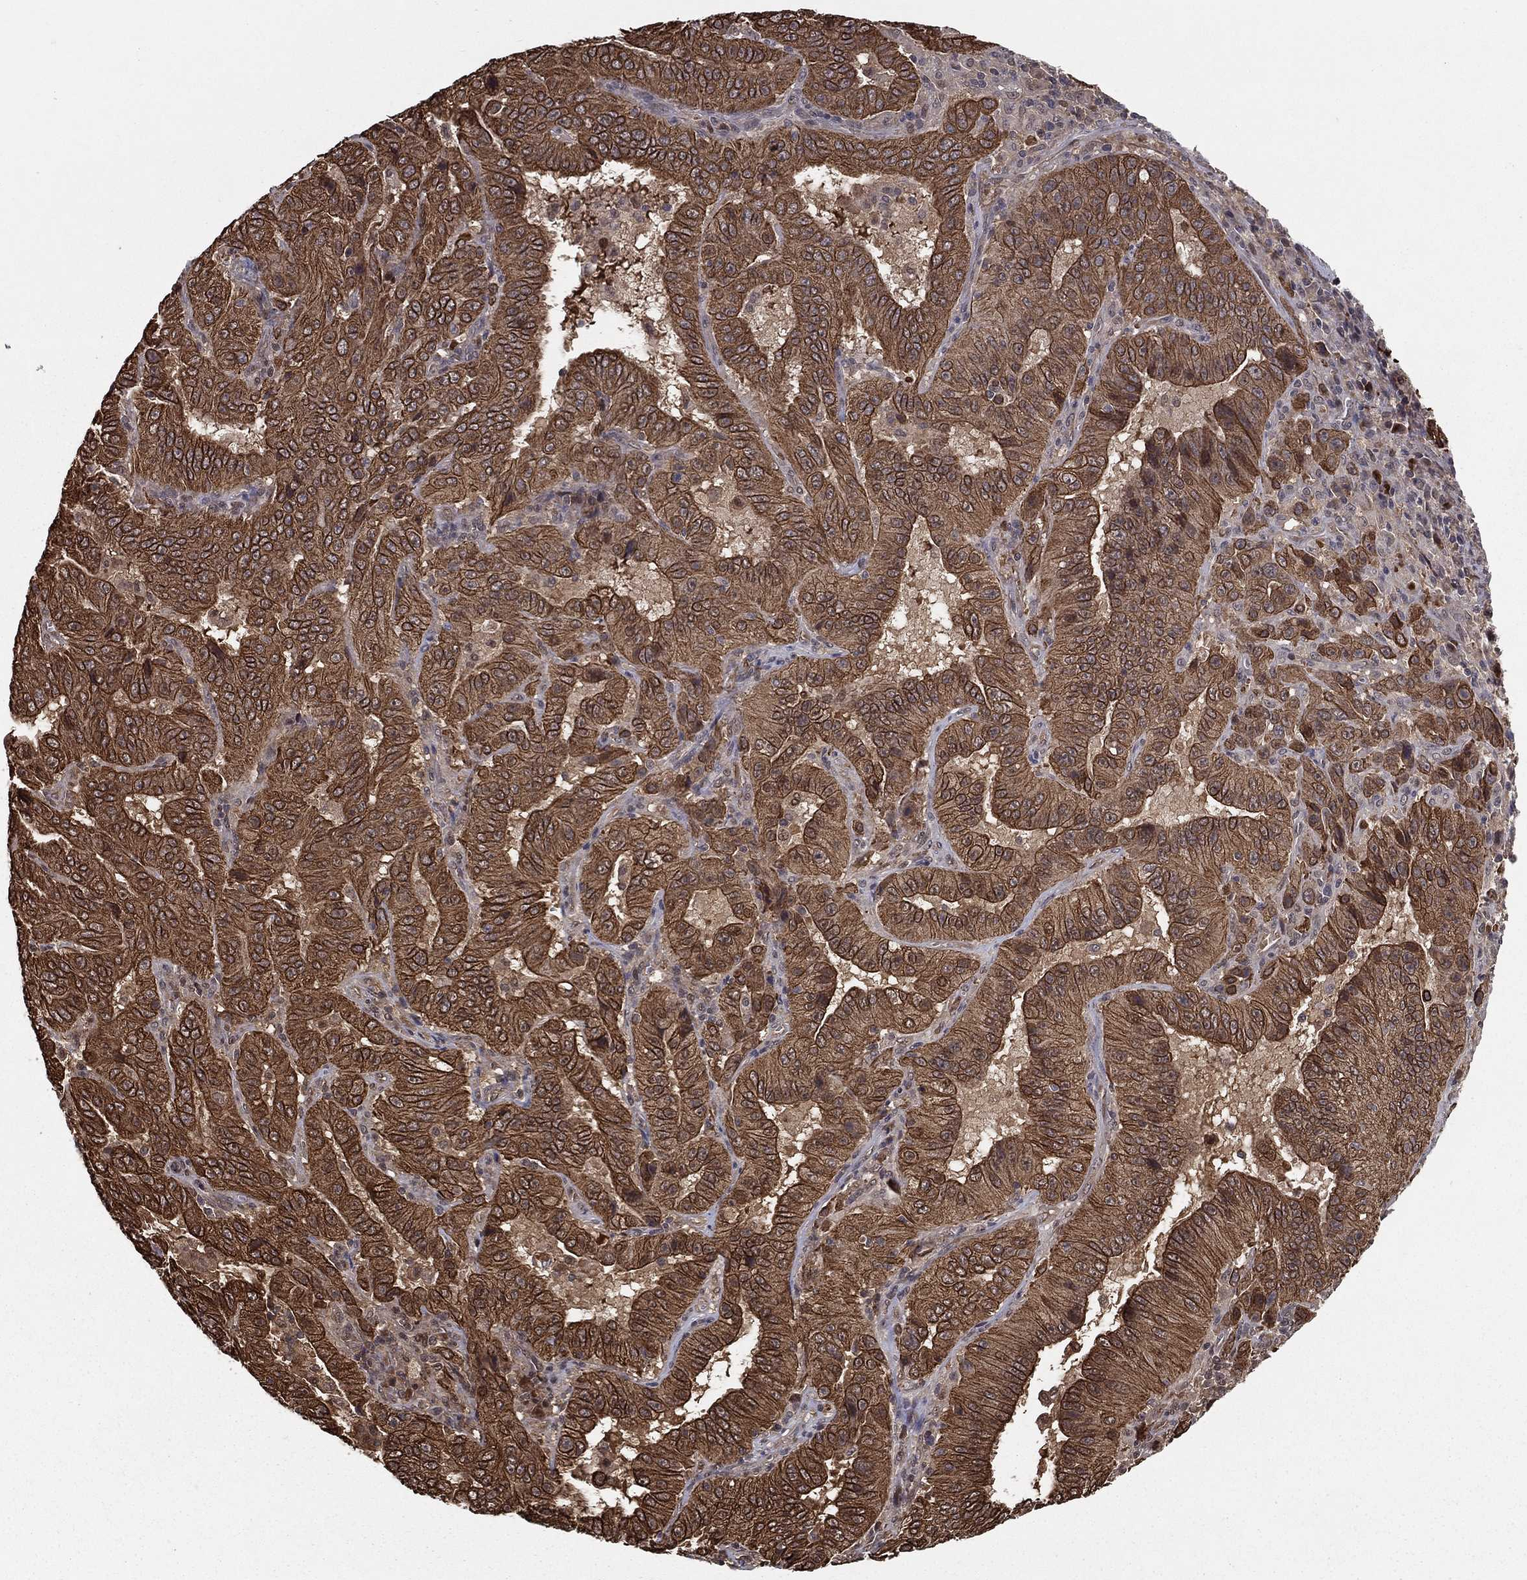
{"staining": {"intensity": "strong", "quantity": ">75%", "location": "cytoplasmic/membranous"}, "tissue": "pancreatic cancer", "cell_type": "Tumor cells", "image_type": "cancer", "snomed": [{"axis": "morphology", "description": "Adenocarcinoma, NOS"}, {"axis": "topography", "description": "Pancreas"}], "caption": "Adenocarcinoma (pancreatic) tissue shows strong cytoplasmic/membranous staining in approximately >75% of tumor cells, visualized by immunohistochemistry.", "gene": "SLC6A6", "patient": {"sex": "male", "age": 63}}